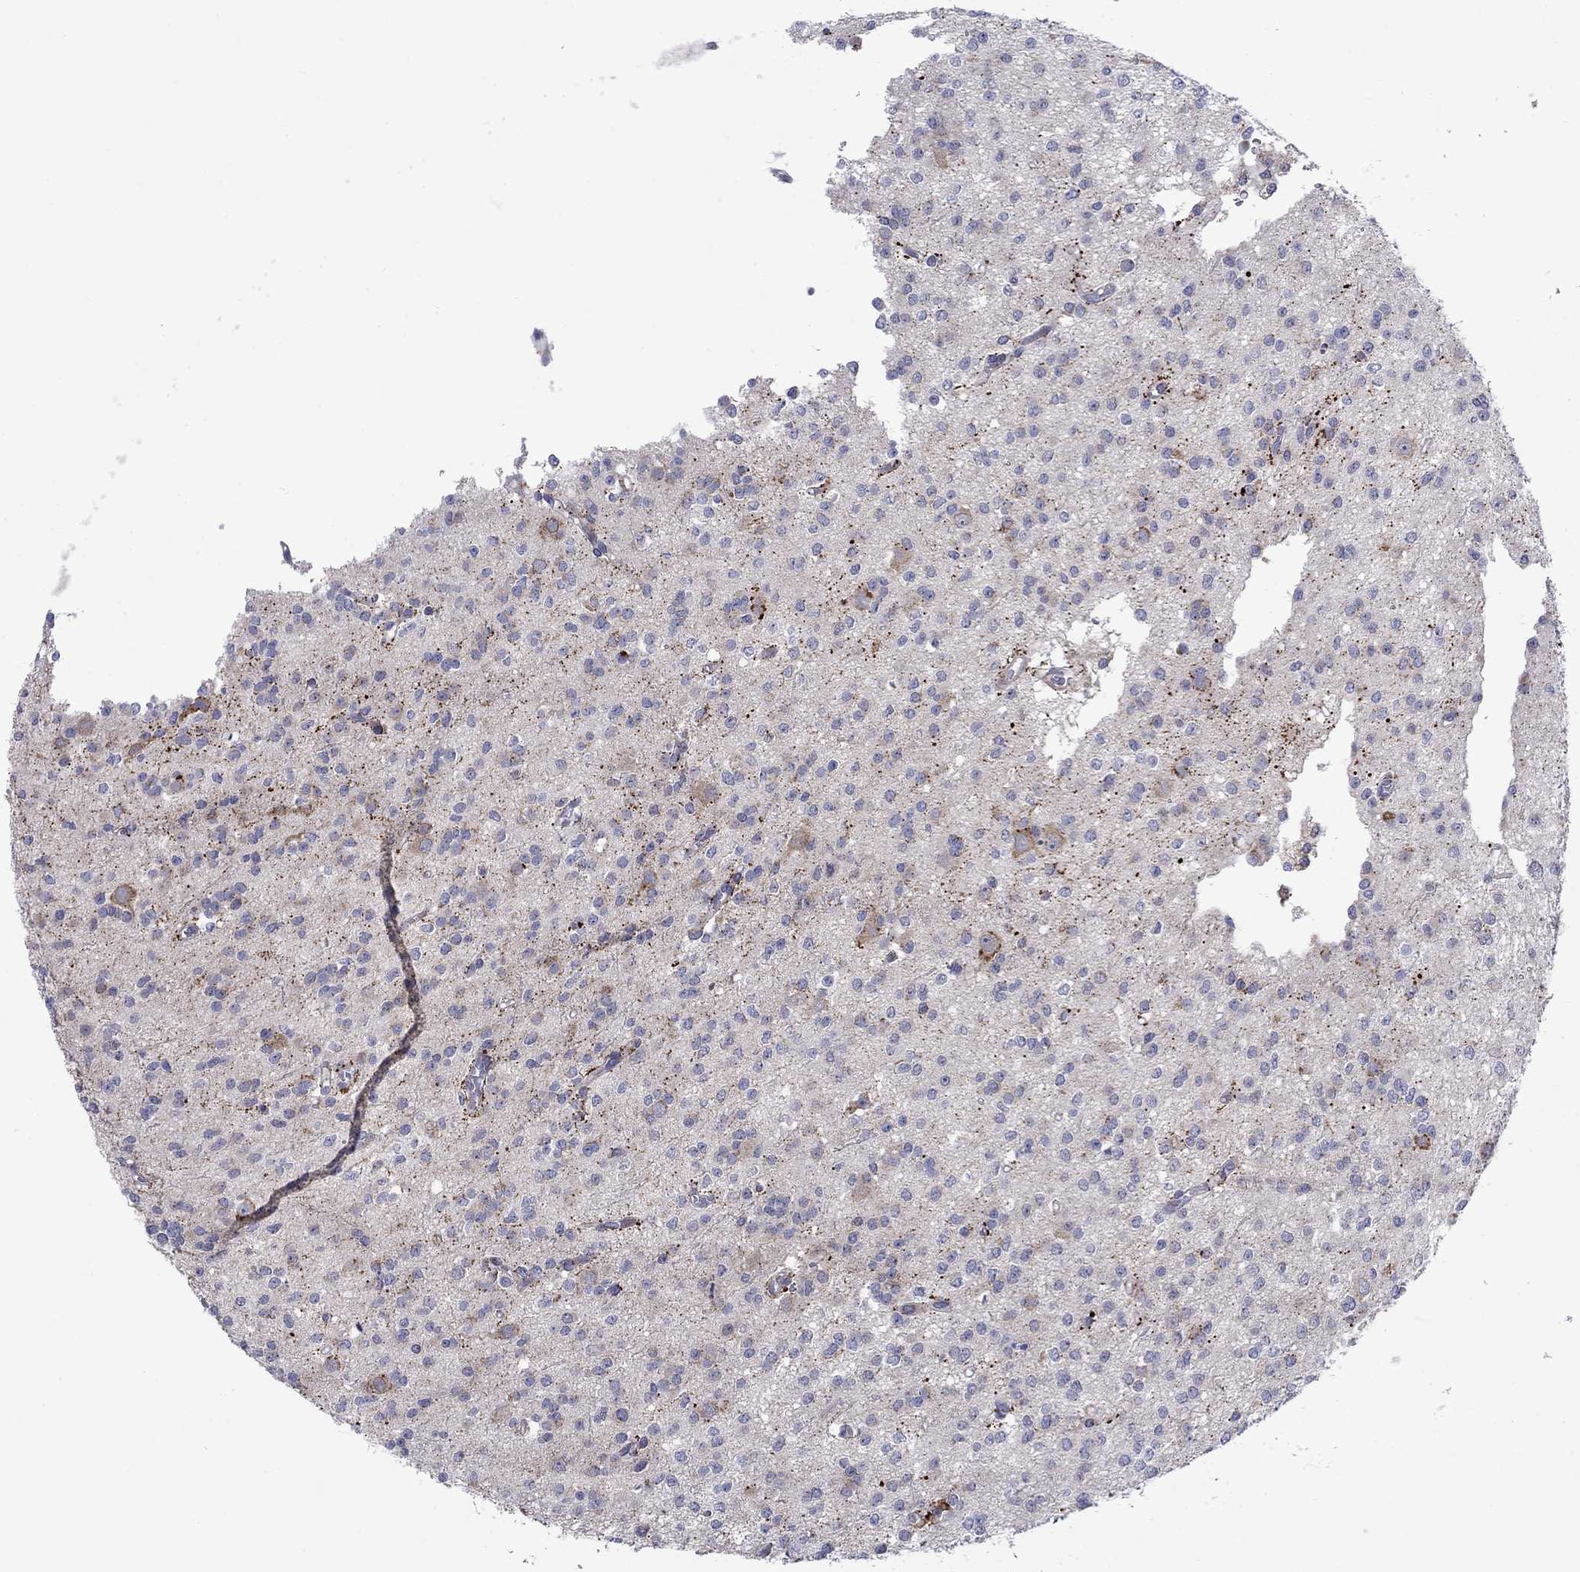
{"staining": {"intensity": "strong", "quantity": "<25%", "location": "cytoplasmic/membranous"}, "tissue": "glioma", "cell_type": "Tumor cells", "image_type": "cancer", "snomed": [{"axis": "morphology", "description": "Glioma, malignant, Low grade"}, {"axis": "topography", "description": "Brain"}], "caption": "Tumor cells display strong cytoplasmic/membranous positivity in approximately <25% of cells in glioma. (brown staining indicates protein expression, while blue staining denotes nuclei).", "gene": "ASNS", "patient": {"sex": "male", "age": 27}}